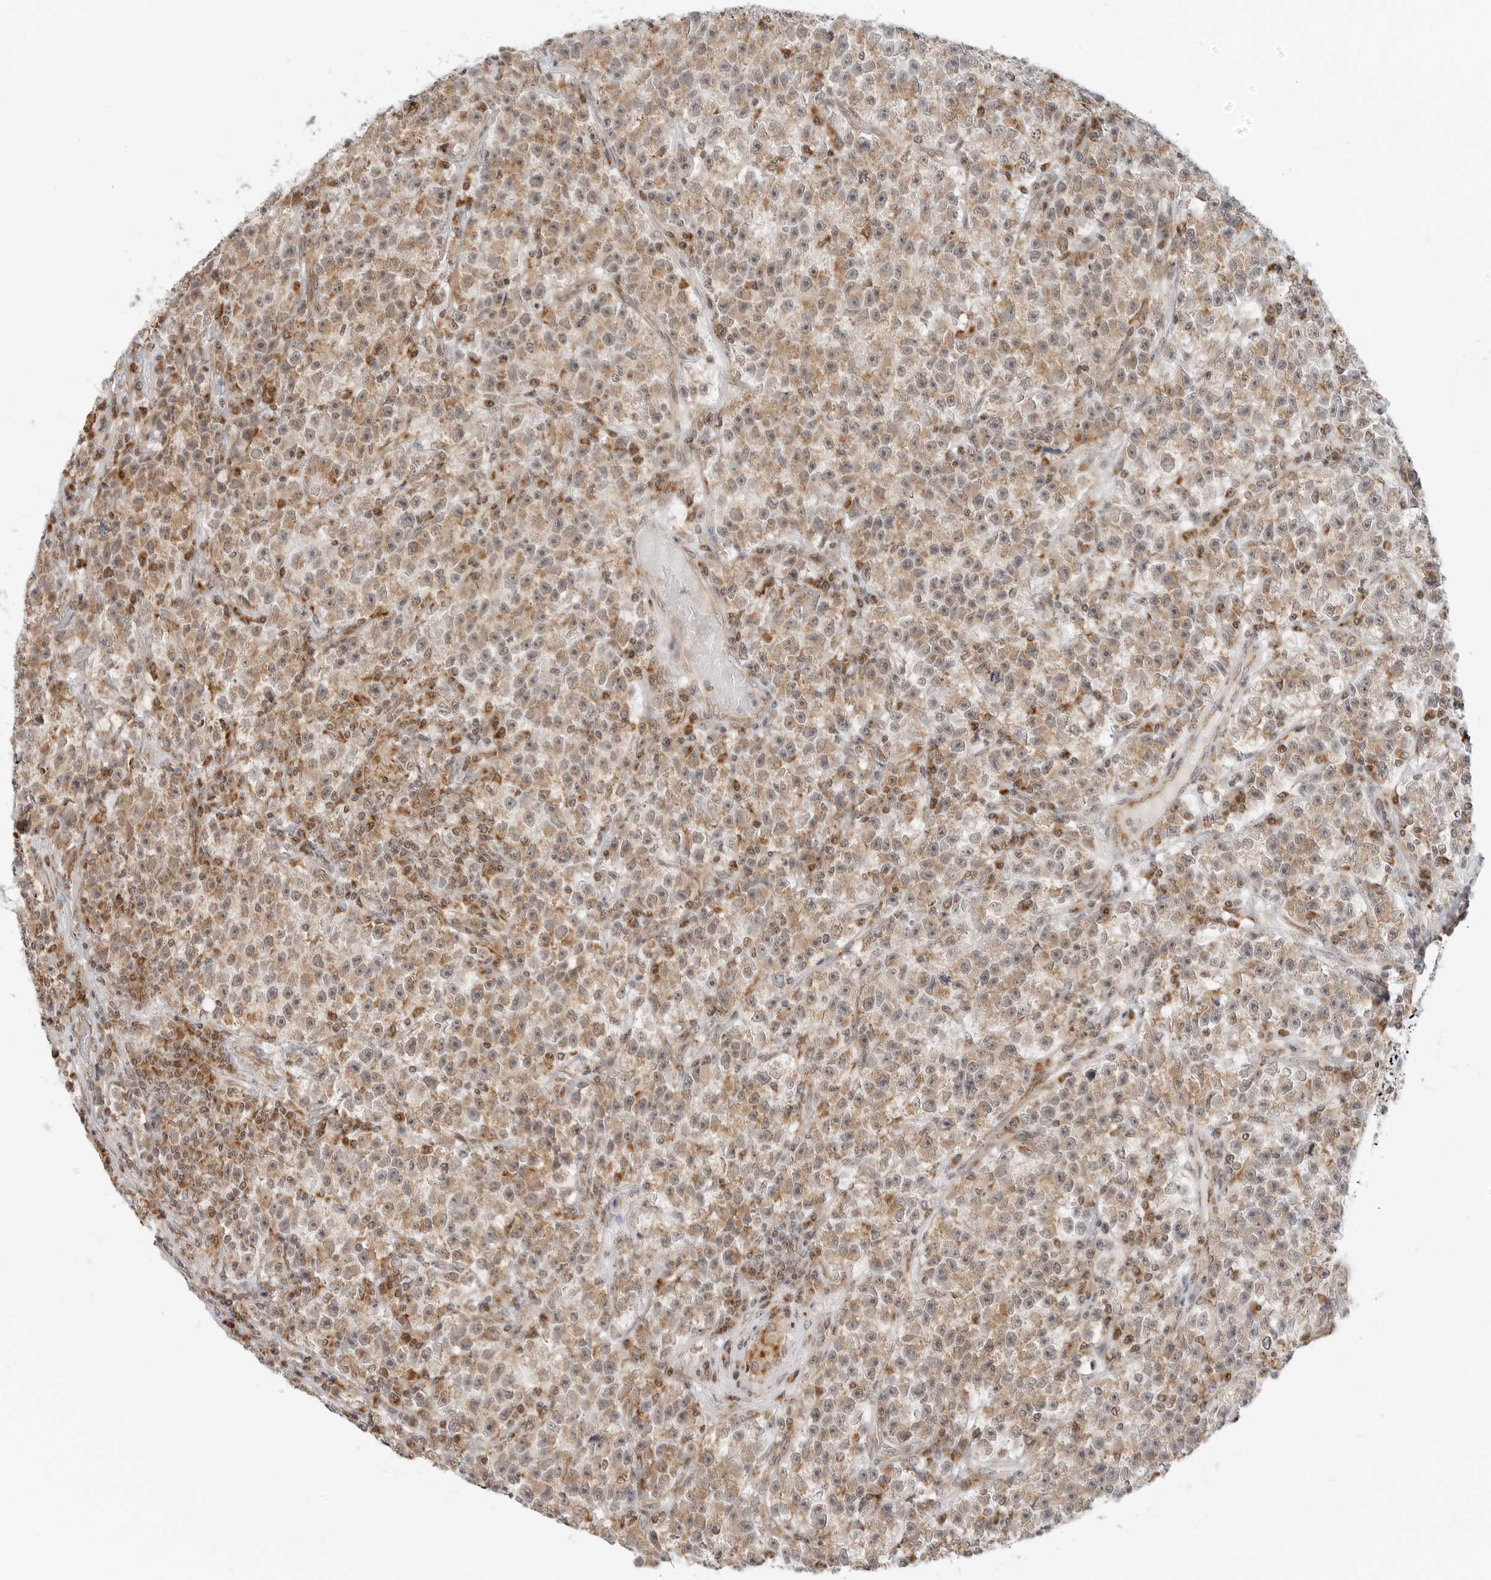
{"staining": {"intensity": "moderate", "quantity": ">75%", "location": "cytoplasmic/membranous"}, "tissue": "testis cancer", "cell_type": "Tumor cells", "image_type": "cancer", "snomed": [{"axis": "morphology", "description": "Seminoma, NOS"}, {"axis": "topography", "description": "Testis"}], "caption": "Protein expression analysis of testis seminoma demonstrates moderate cytoplasmic/membranous staining in about >75% of tumor cells. The staining was performed using DAB to visualize the protein expression in brown, while the nuclei were stained in blue with hematoxylin (Magnification: 20x).", "gene": "POLR3GL", "patient": {"sex": "male", "age": 22}}